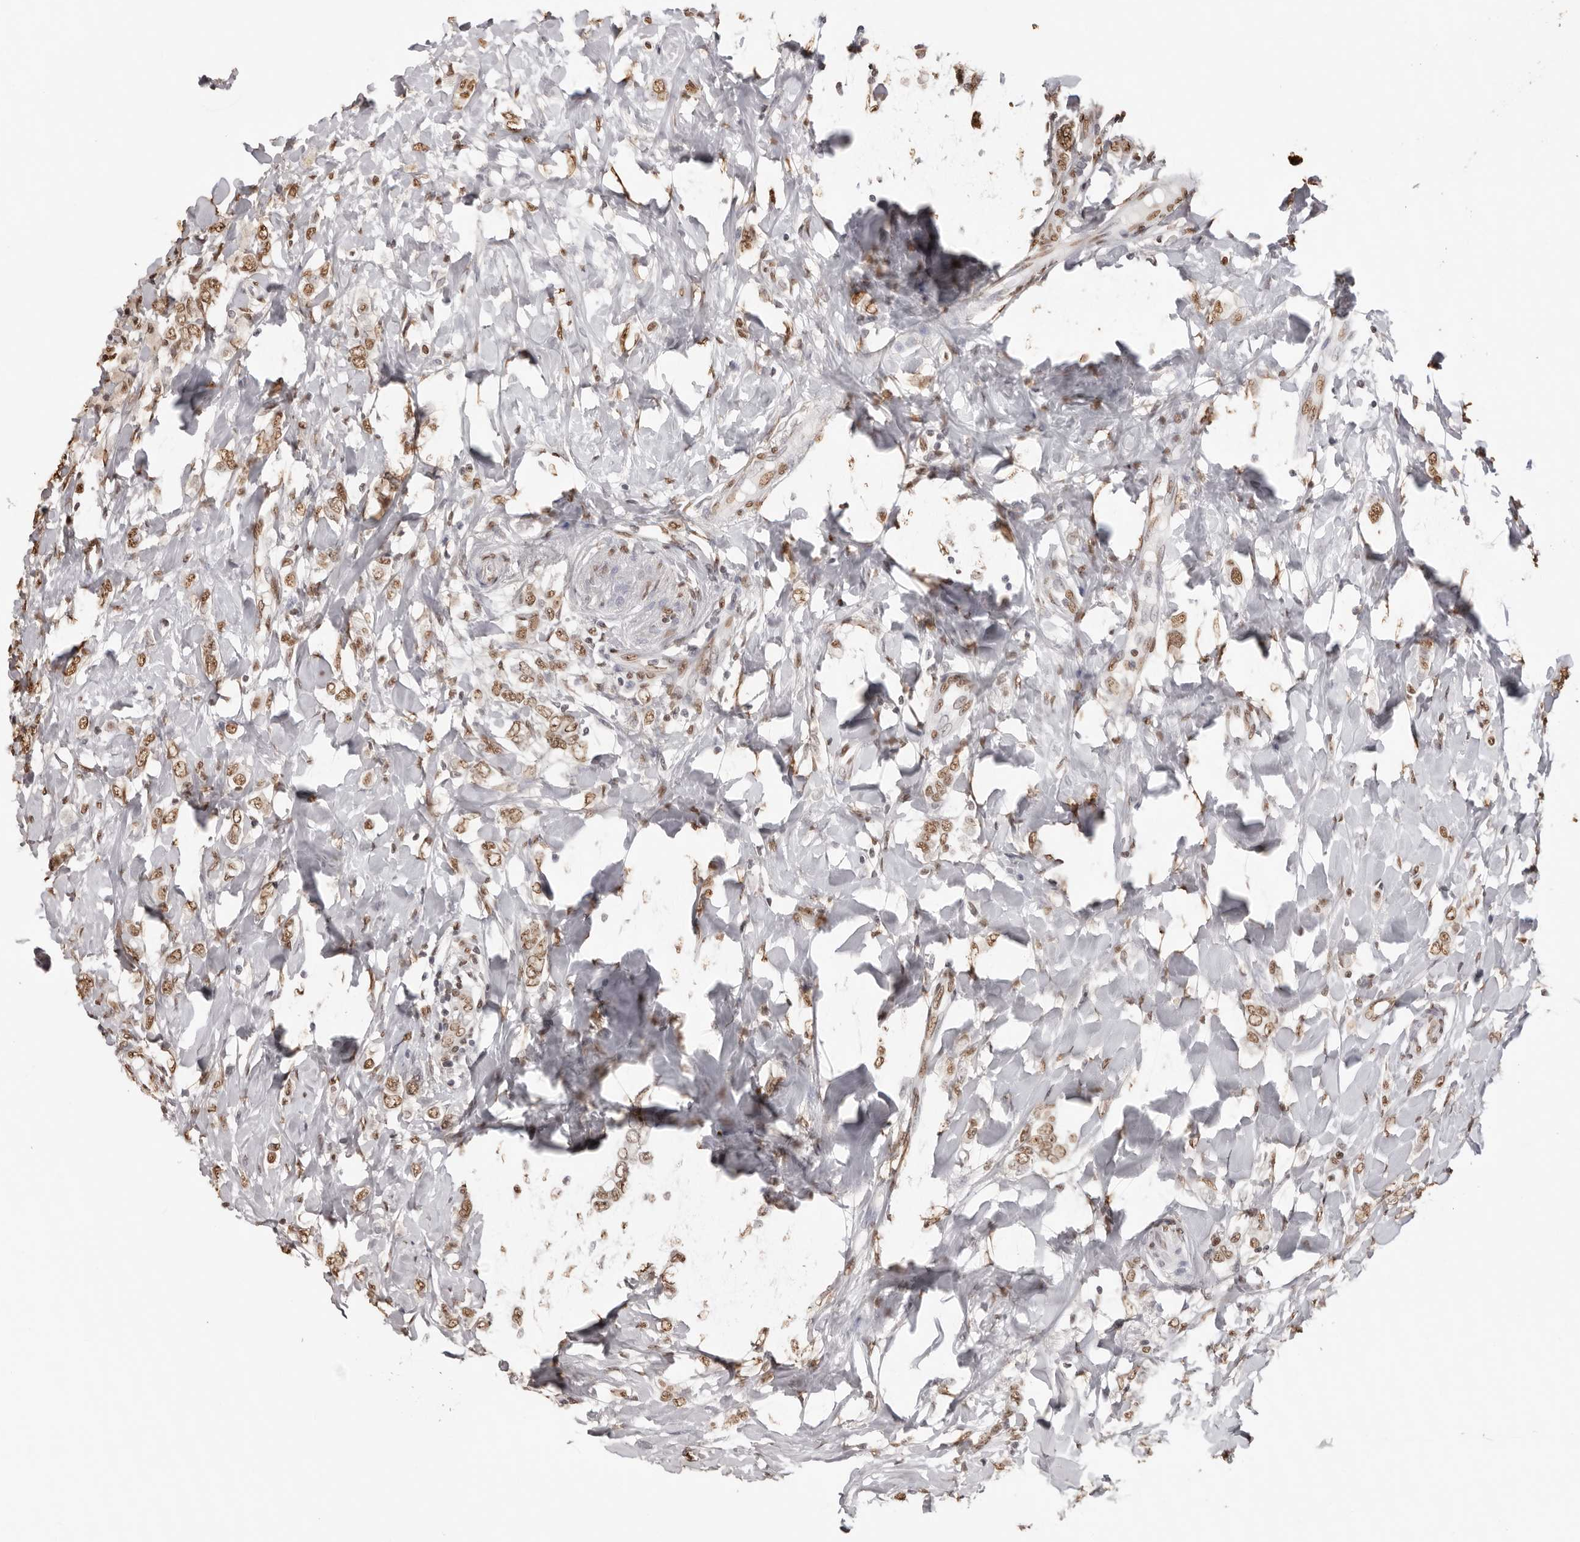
{"staining": {"intensity": "moderate", "quantity": ">75%", "location": "nuclear"}, "tissue": "breast cancer", "cell_type": "Tumor cells", "image_type": "cancer", "snomed": [{"axis": "morphology", "description": "Normal tissue, NOS"}, {"axis": "morphology", "description": "Lobular carcinoma"}, {"axis": "topography", "description": "Breast"}], "caption": "High-magnification brightfield microscopy of lobular carcinoma (breast) stained with DAB (brown) and counterstained with hematoxylin (blue). tumor cells exhibit moderate nuclear positivity is appreciated in approximately>75% of cells.", "gene": "OLIG3", "patient": {"sex": "female", "age": 47}}